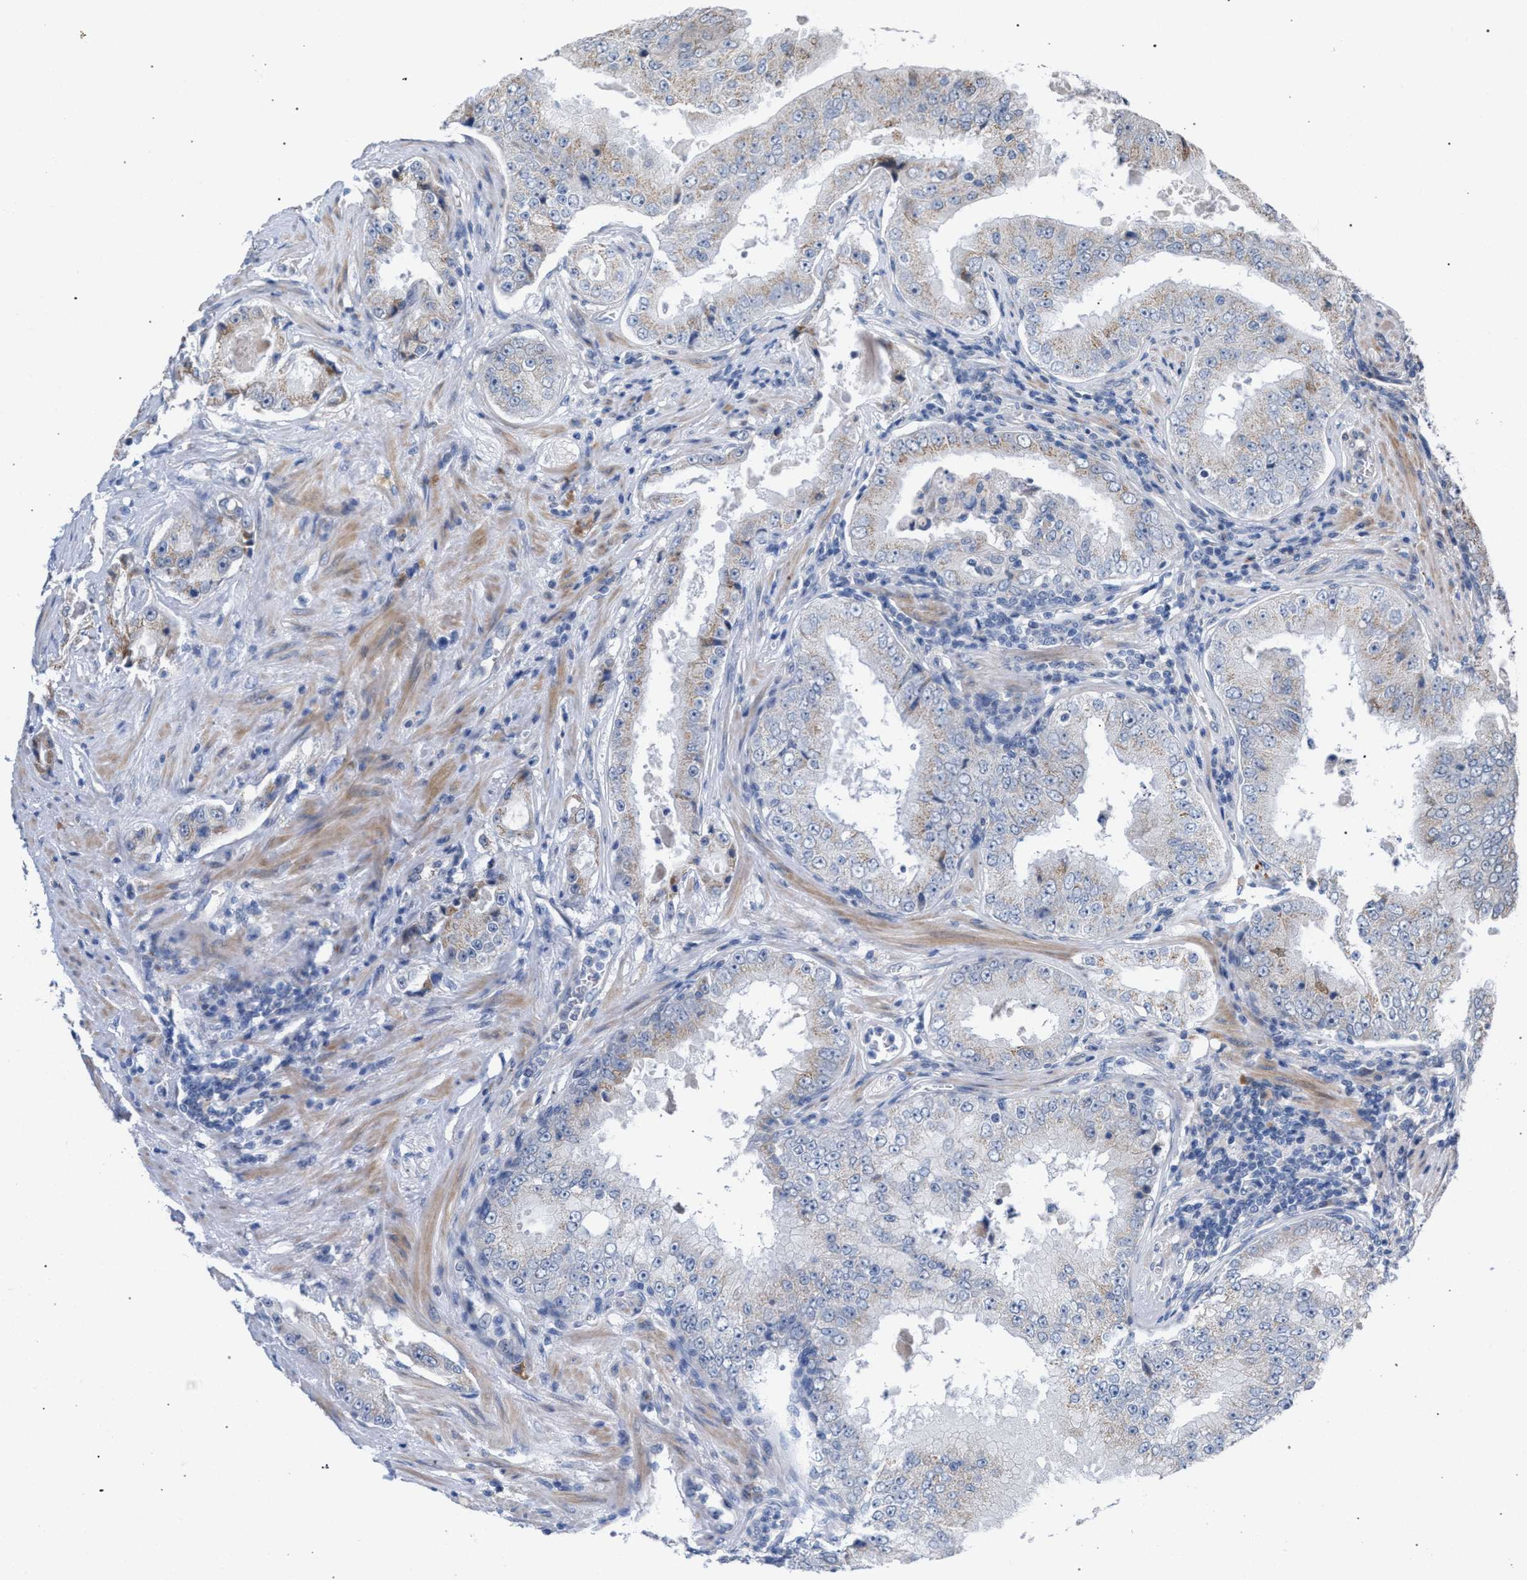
{"staining": {"intensity": "weak", "quantity": "25%-75%", "location": "cytoplasmic/membranous"}, "tissue": "prostate cancer", "cell_type": "Tumor cells", "image_type": "cancer", "snomed": [{"axis": "morphology", "description": "Adenocarcinoma, High grade"}, {"axis": "topography", "description": "Prostate"}], "caption": "Human prostate high-grade adenocarcinoma stained for a protein (brown) reveals weak cytoplasmic/membranous positive positivity in approximately 25%-75% of tumor cells.", "gene": "RNF135", "patient": {"sex": "male", "age": 73}}